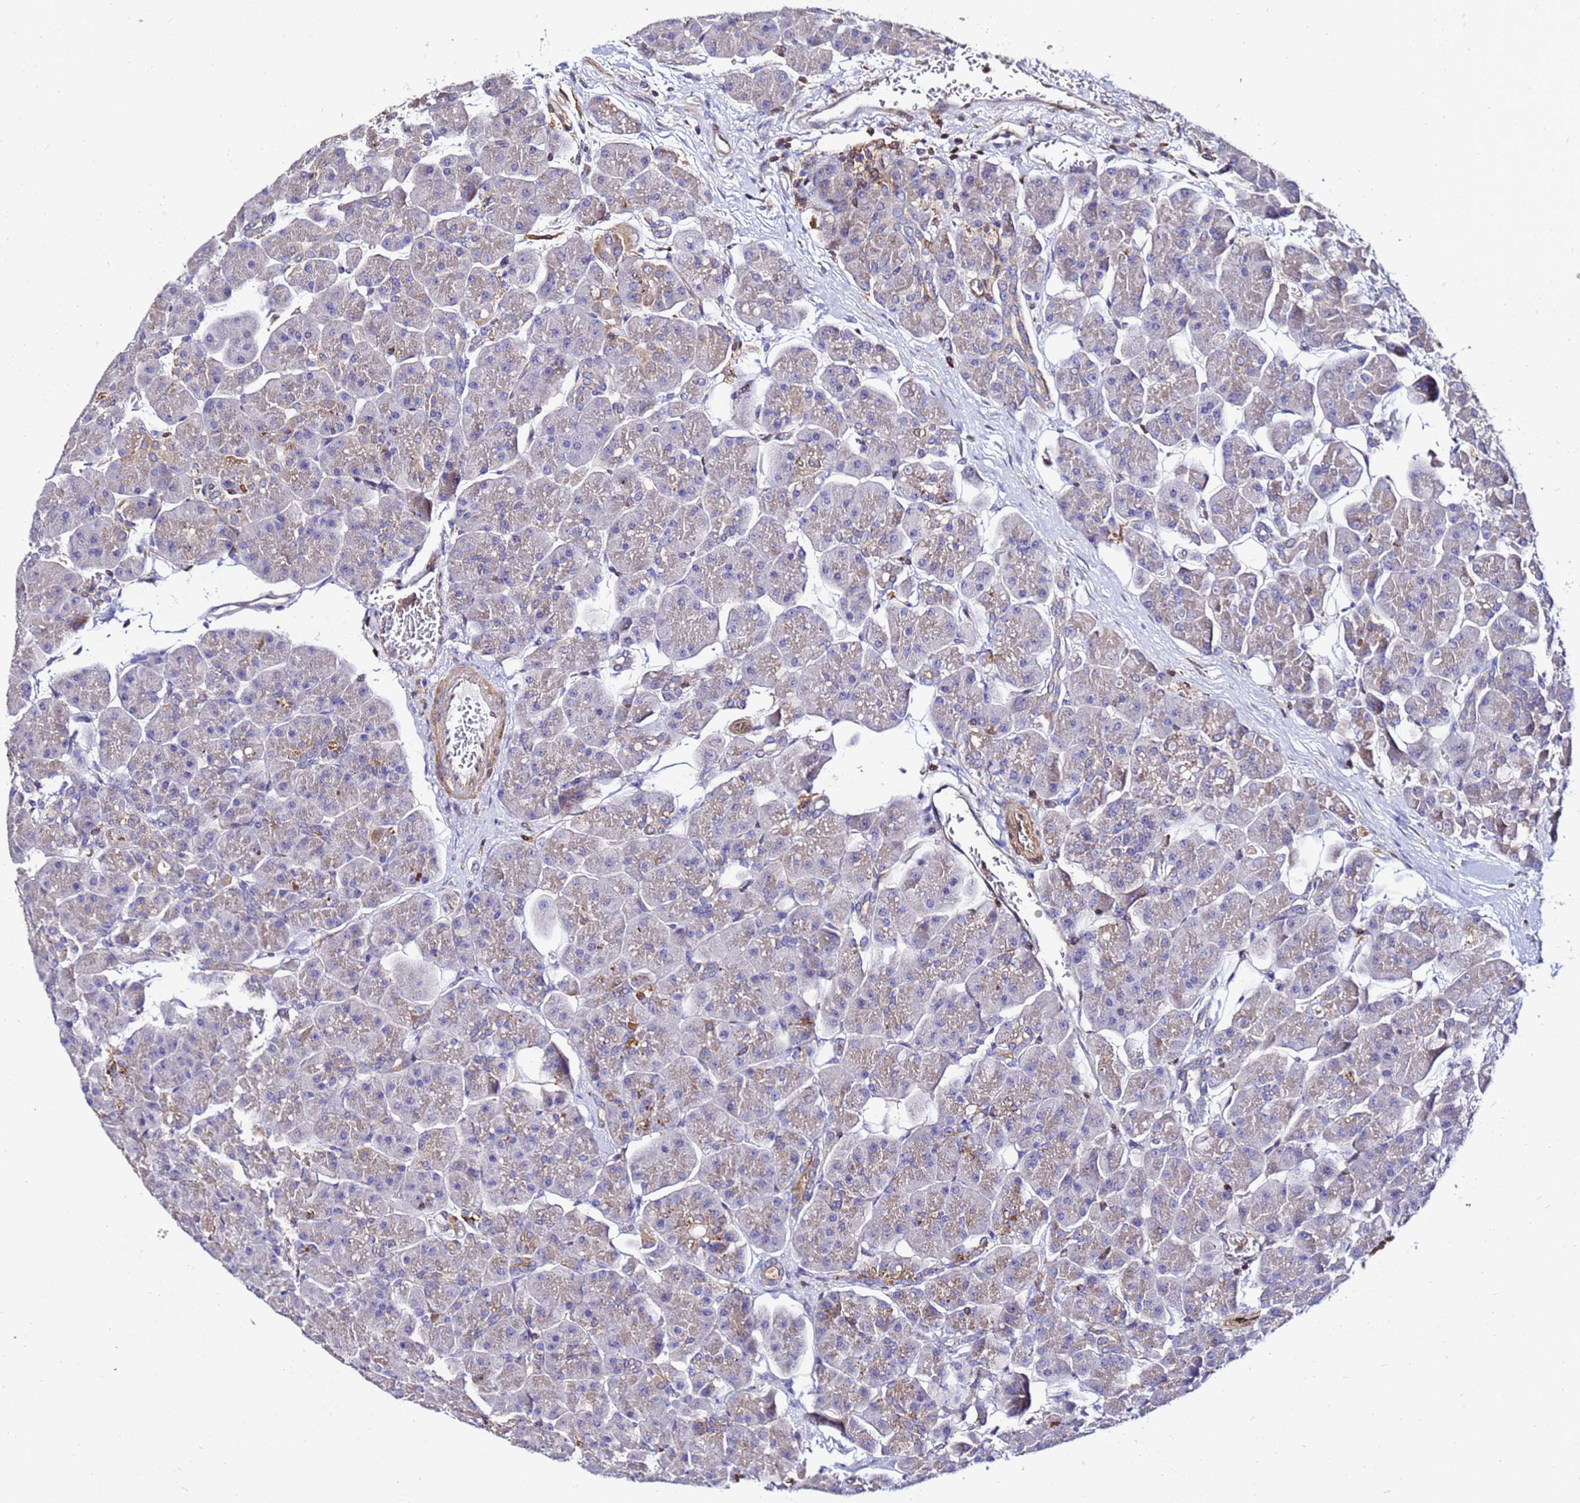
{"staining": {"intensity": "weak", "quantity": "25%-75%", "location": "cytoplasmic/membranous"}, "tissue": "pancreas", "cell_type": "Exocrine glandular cells", "image_type": "normal", "snomed": [{"axis": "morphology", "description": "Normal tissue, NOS"}, {"axis": "topography", "description": "Pancreas"}], "caption": "A high-resolution photomicrograph shows immunohistochemistry (IHC) staining of normal pancreas, which displays weak cytoplasmic/membranous staining in approximately 25%-75% of exocrine glandular cells.", "gene": "DBNDD2", "patient": {"sex": "male", "age": 66}}